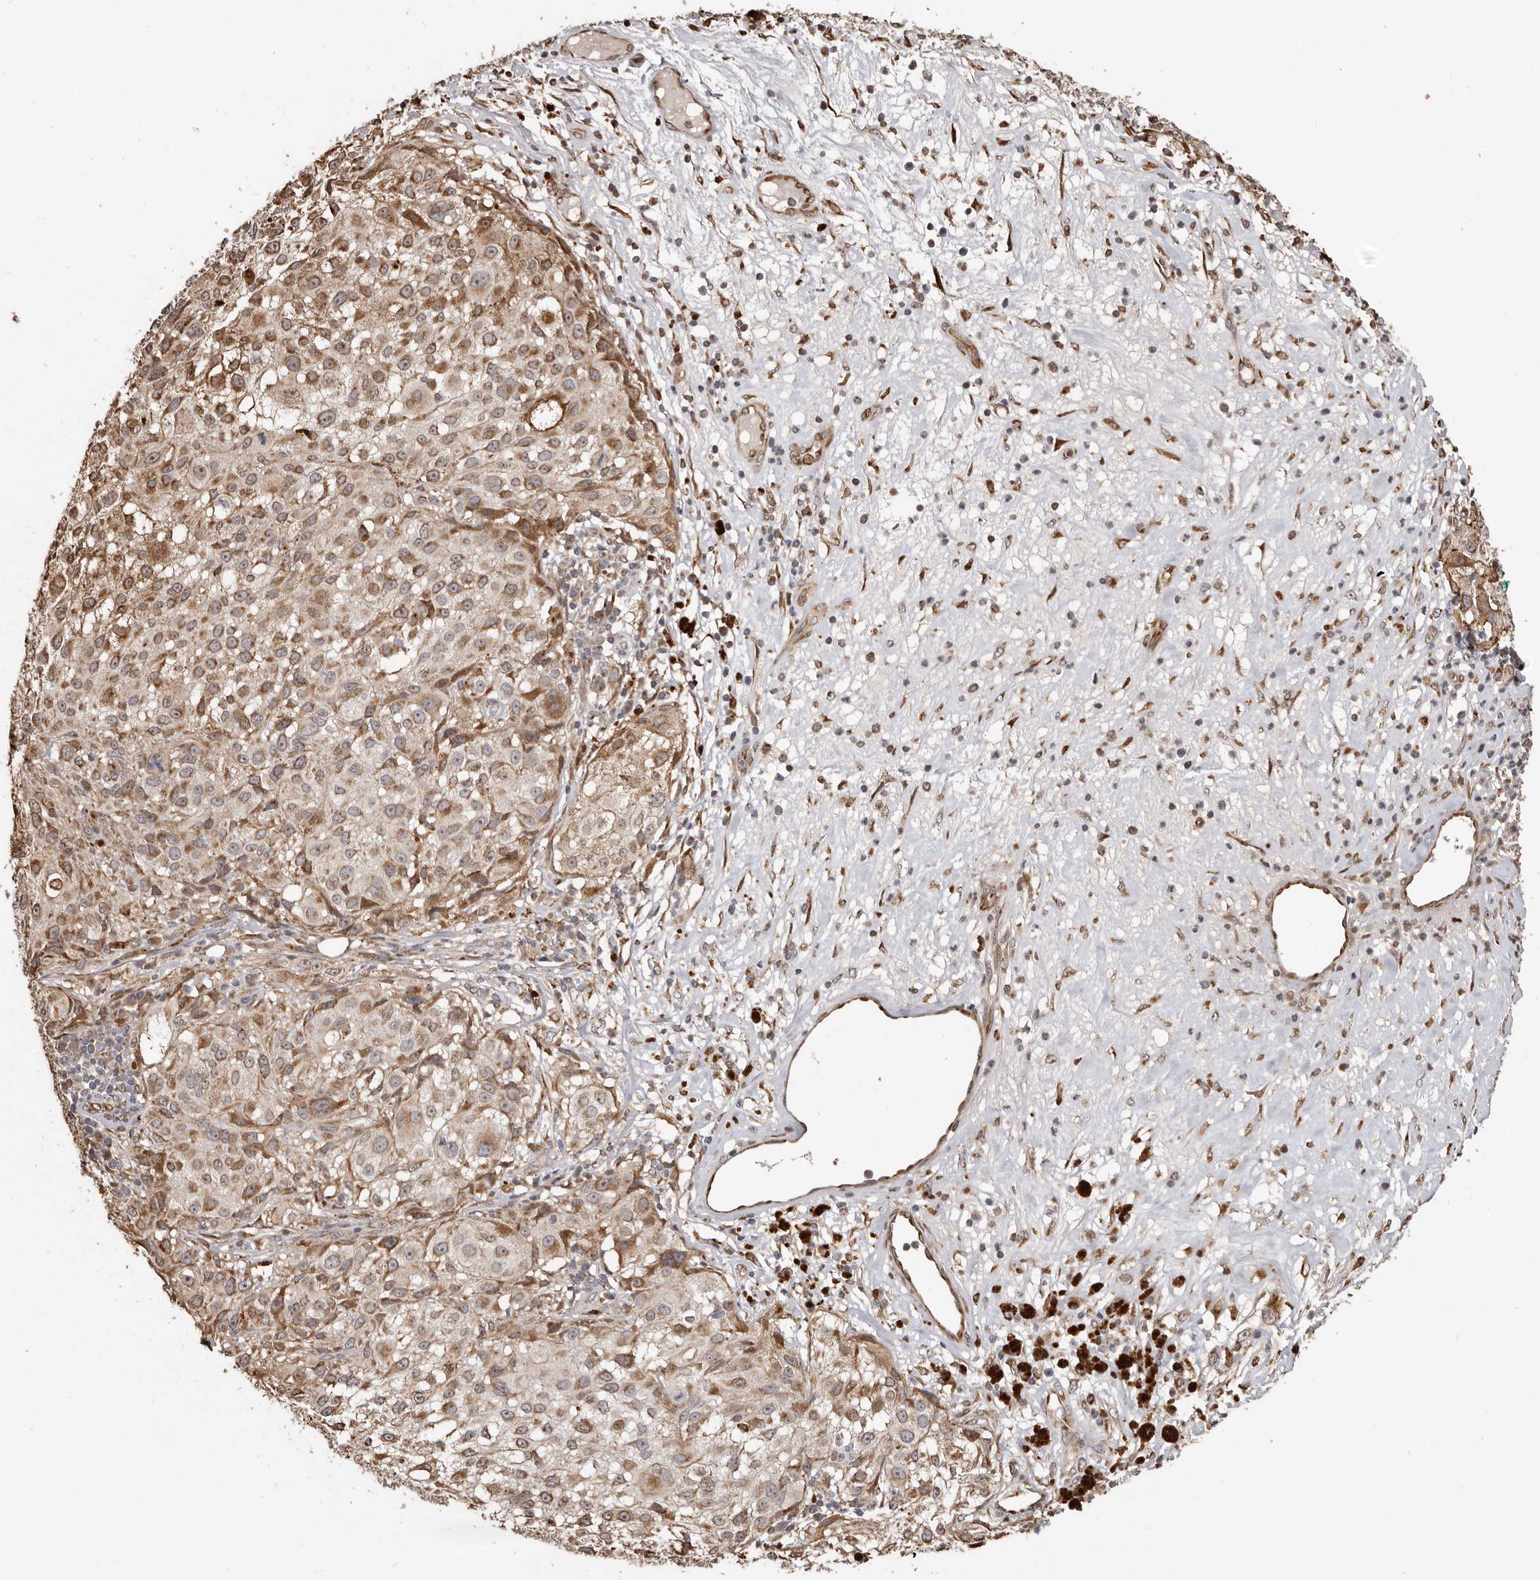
{"staining": {"intensity": "moderate", "quantity": ">75%", "location": "cytoplasmic/membranous"}, "tissue": "melanoma", "cell_type": "Tumor cells", "image_type": "cancer", "snomed": [{"axis": "morphology", "description": "Necrosis, NOS"}, {"axis": "morphology", "description": "Malignant melanoma, NOS"}, {"axis": "topography", "description": "Skin"}], "caption": "Malignant melanoma stained for a protein reveals moderate cytoplasmic/membranous positivity in tumor cells. The staining was performed using DAB to visualize the protein expression in brown, while the nuclei were stained in blue with hematoxylin (Magnification: 20x).", "gene": "ENTREP1", "patient": {"sex": "female", "age": 87}}